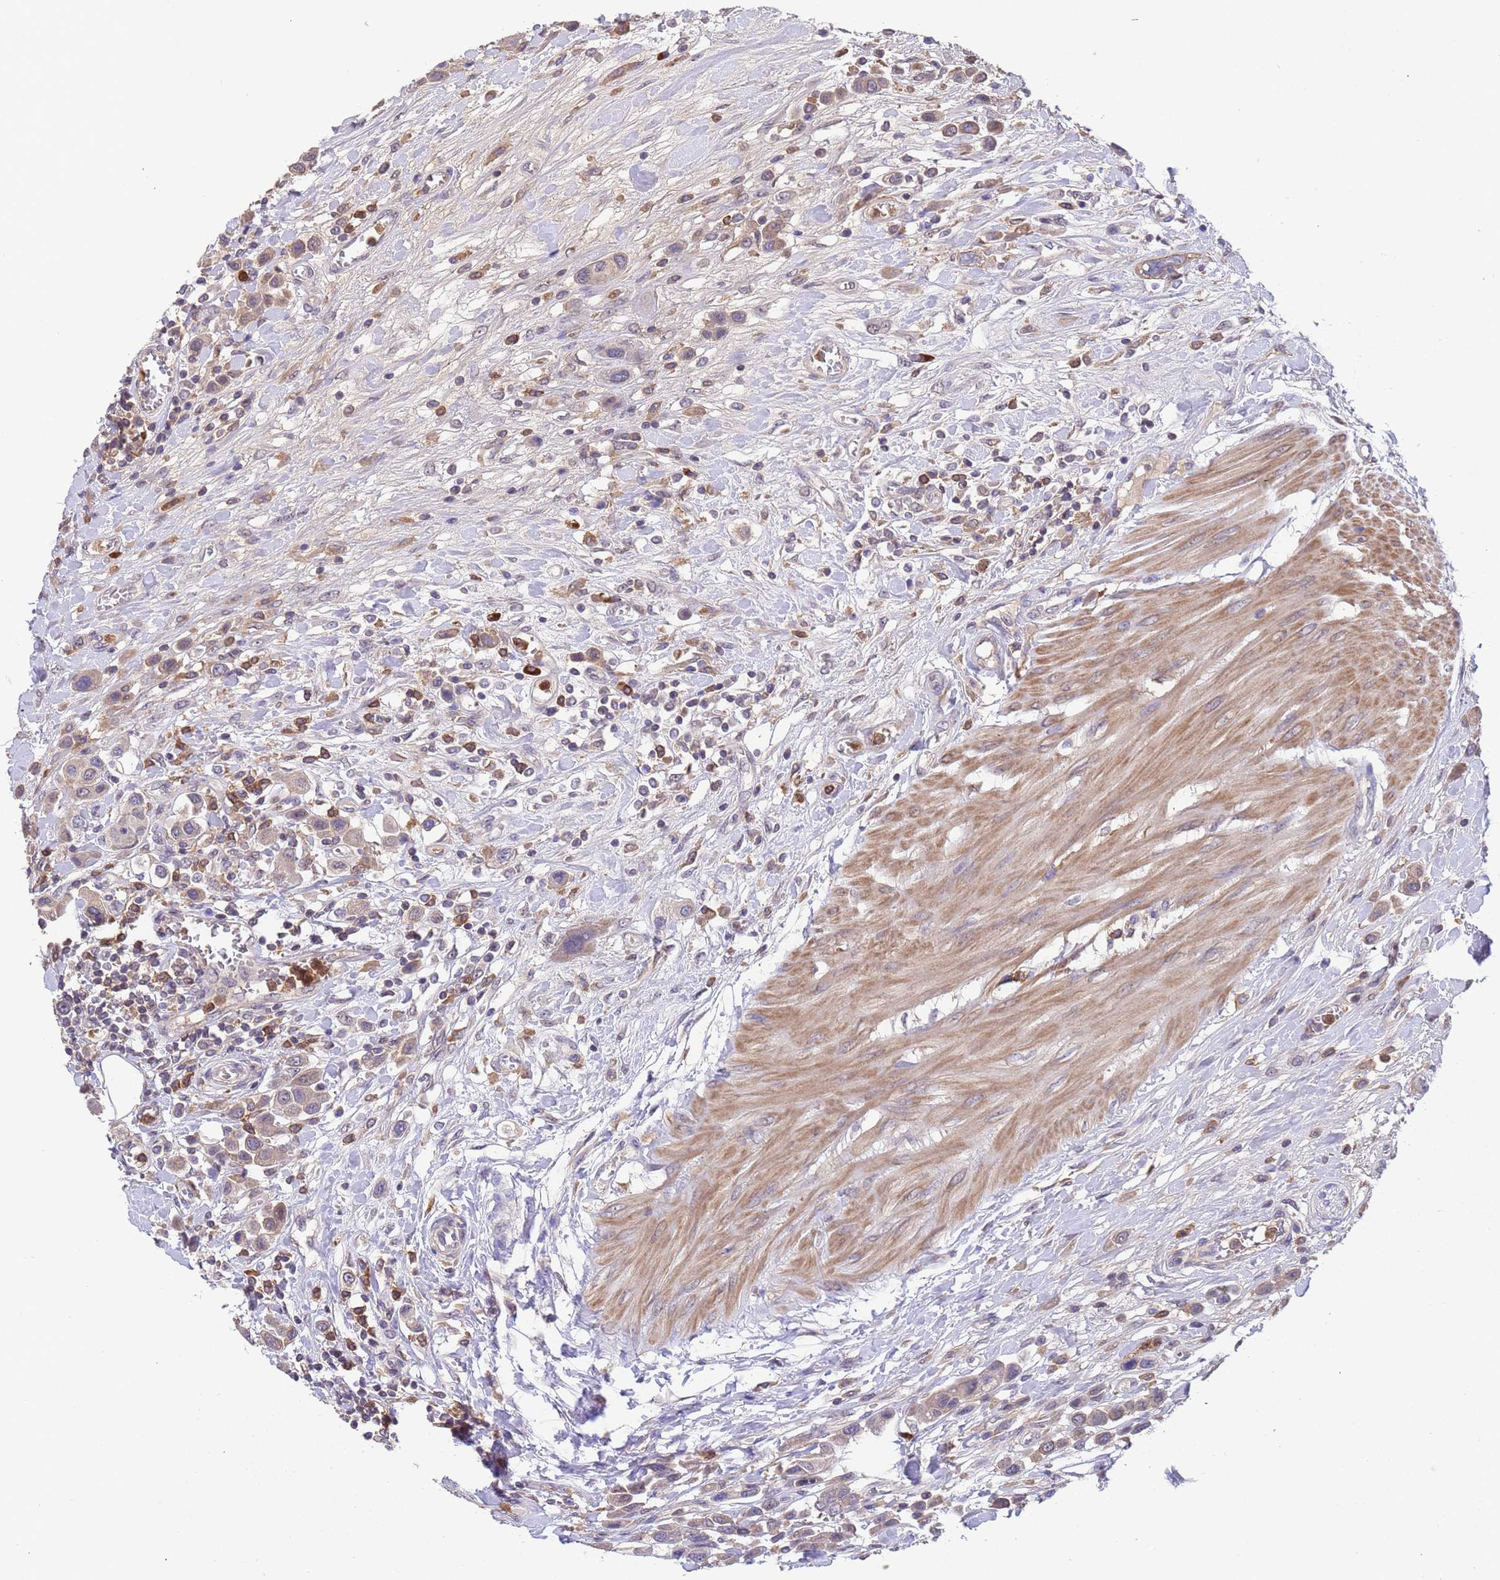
{"staining": {"intensity": "weak", "quantity": "25%-75%", "location": "cytoplasmic/membranous"}, "tissue": "urothelial cancer", "cell_type": "Tumor cells", "image_type": "cancer", "snomed": [{"axis": "morphology", "description": "Urothelial carcinoma, High grade"}, {"axis": "topography", "description": "Urinary bladder"}], "caption": "Weak cytoplasmic/membranous expression is identified in approximately 25%-75% of tumor cells in high-grade urothelial carcinoma. (DAB = brown stain, brightfield microscopy at high magnification).", "gene": "AMPD3", "patient": {"sex": "male", "age": 50}}